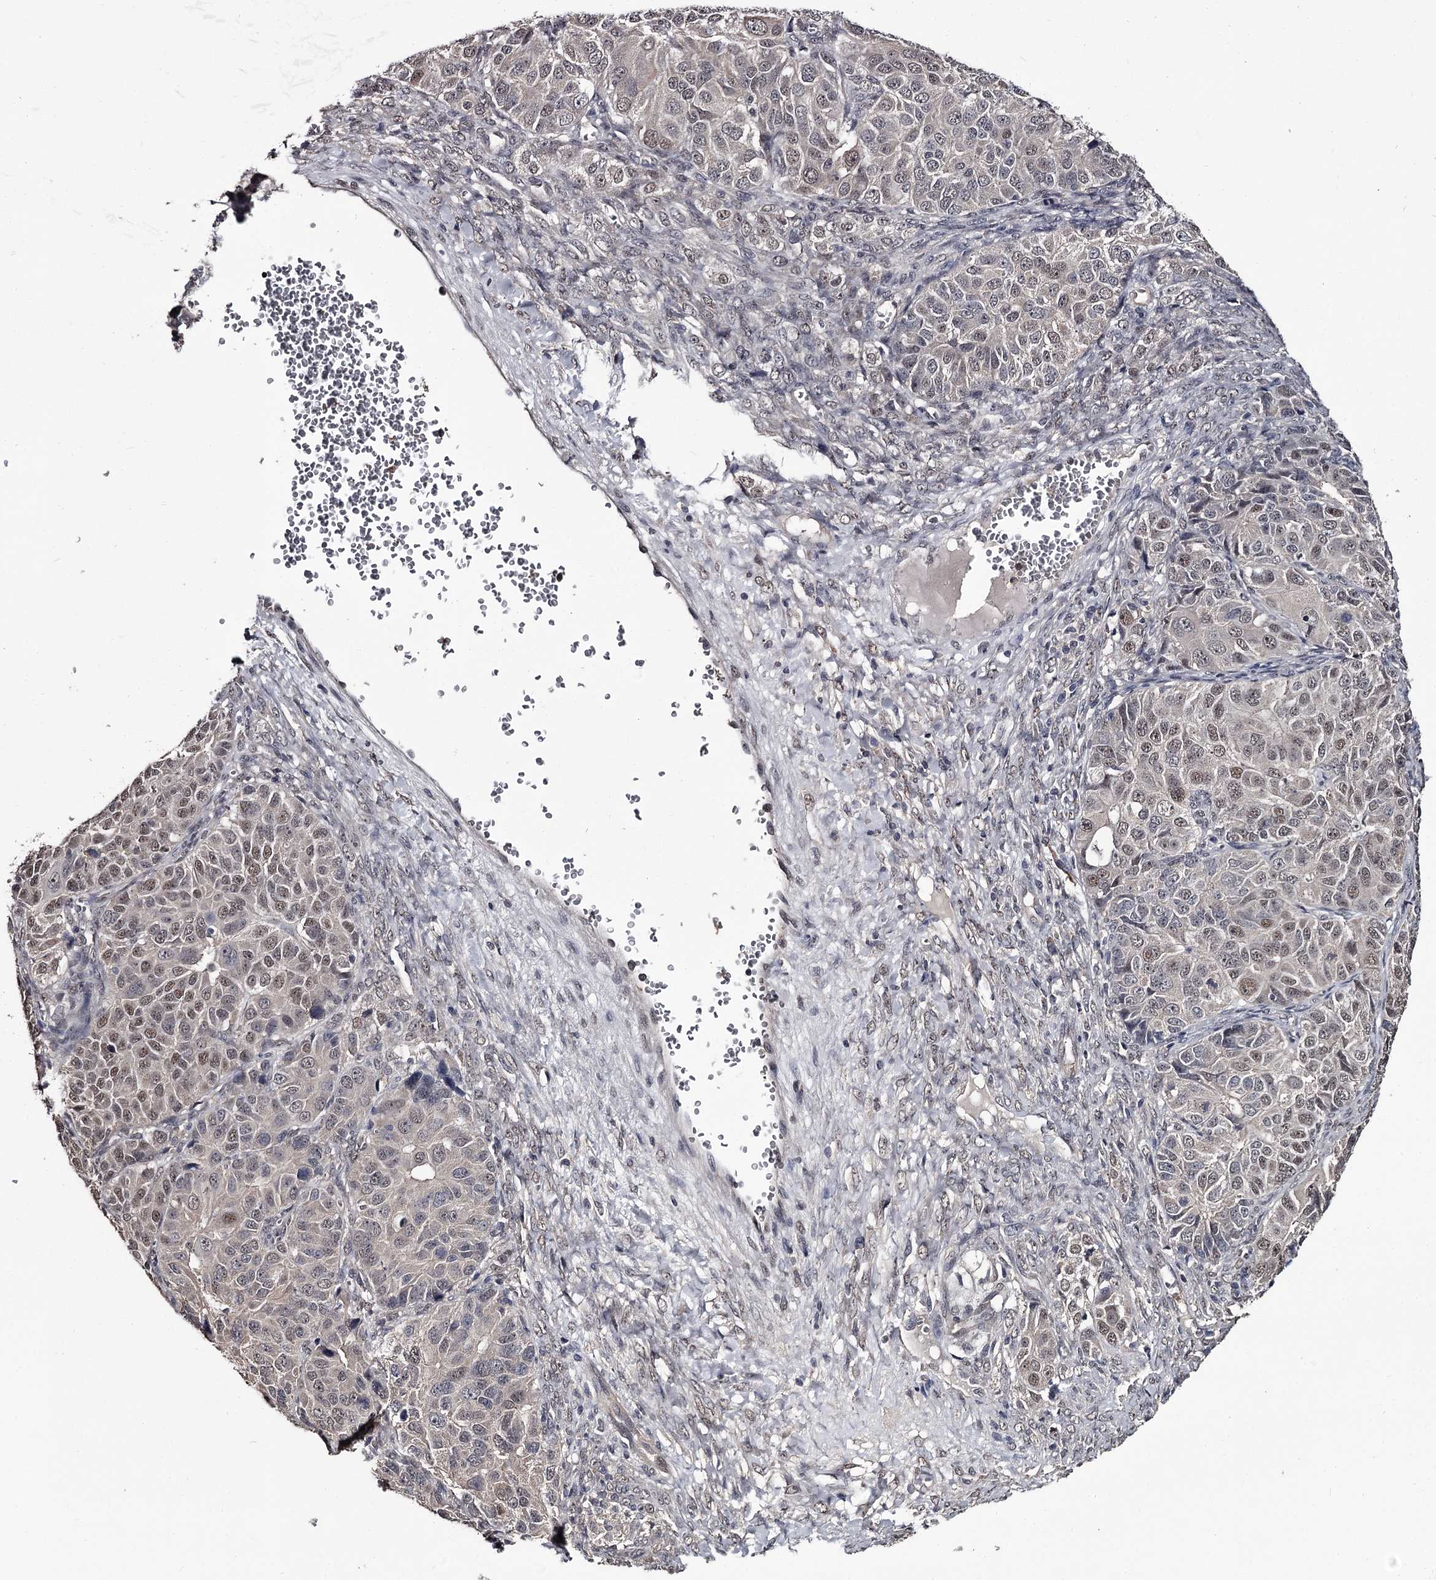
{"staining": {"intensity": "moderate", "quantity": "25%-75%", "location": "nuclear"}, "tissue": "ovarian cancer", "cell_type": "Tumor cells", "image_type": "cancer", "snomed": [{"axis": "morphology", "description": "Carcinoma, endometroid"}, {"axis": "topography", "description": "Ovary"}], "caption": "High-magnification brightfield microscopy of ovarian cancer (endometroid carcinoma) stained with DAB (3,3'-diaminobenzidine) (brown) and counterstained with hematoxylin (blue). tumor cells exhibit moderate nuclear expression is present in about25%-75% of cells.", "gene": "PRPF40B", "patient": {"sex": "female", "age": 51}}